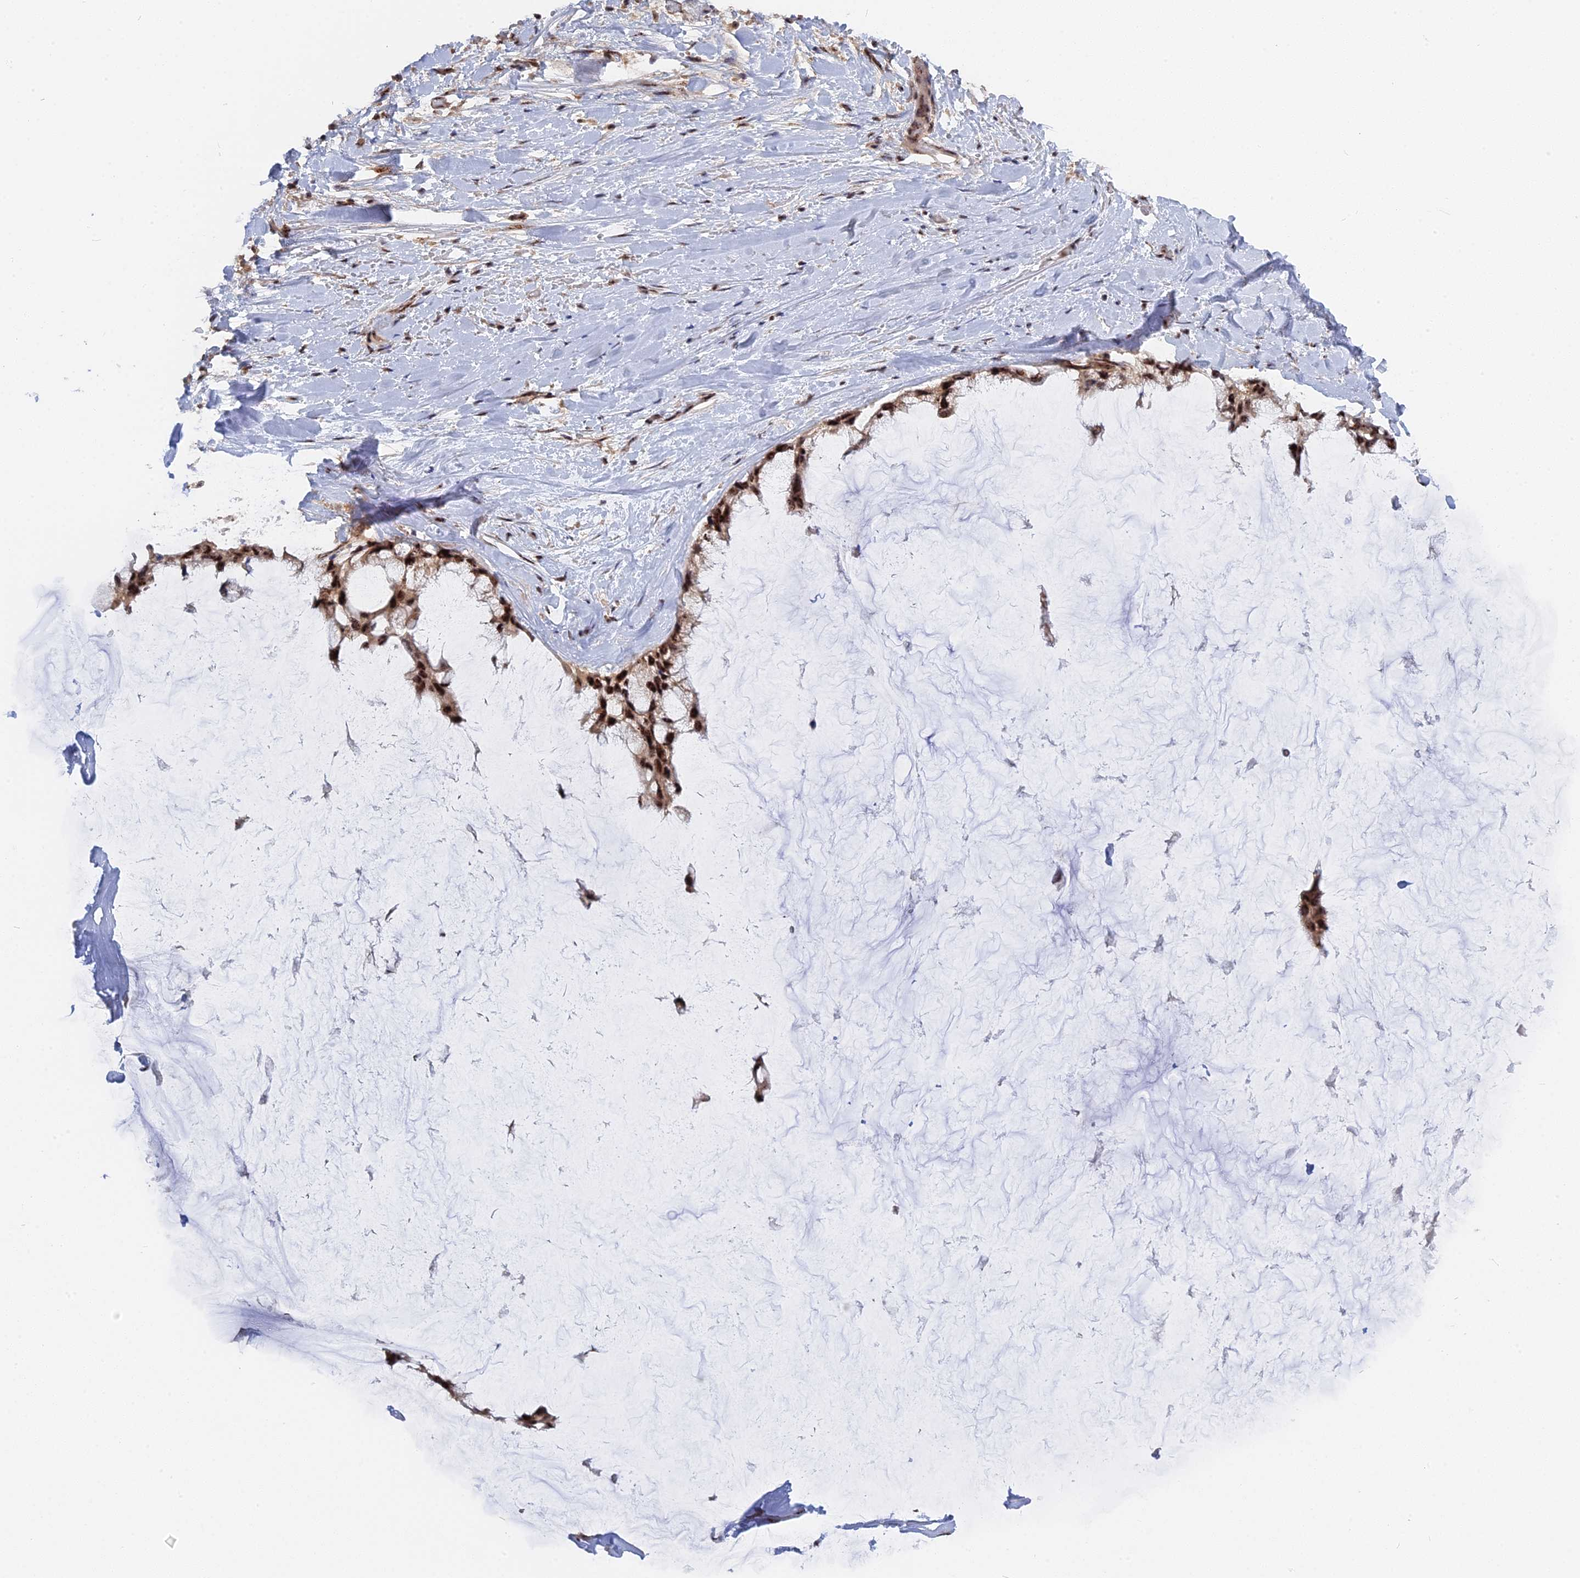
{"staining": {"intensity": "strong", "quantity": ">75%", "location": "nuclear"}, "tissue": "ovarian cancer", "cell_type": "Tumor cells", "image_type": "cancer", "snomed": [{"axis": "morphology", "description": "Cystadenocarcinoma, mucinous, NOS"}, {"axis": "topography", "description": "Ovary"}], "caption": "Ovarian cancer stained for a protein (brown) exhibits strong nuclear positive staining in about >75% of tumor cells.", "gene": "TAB1", "patient": {"sex": "female", "age": 39}}